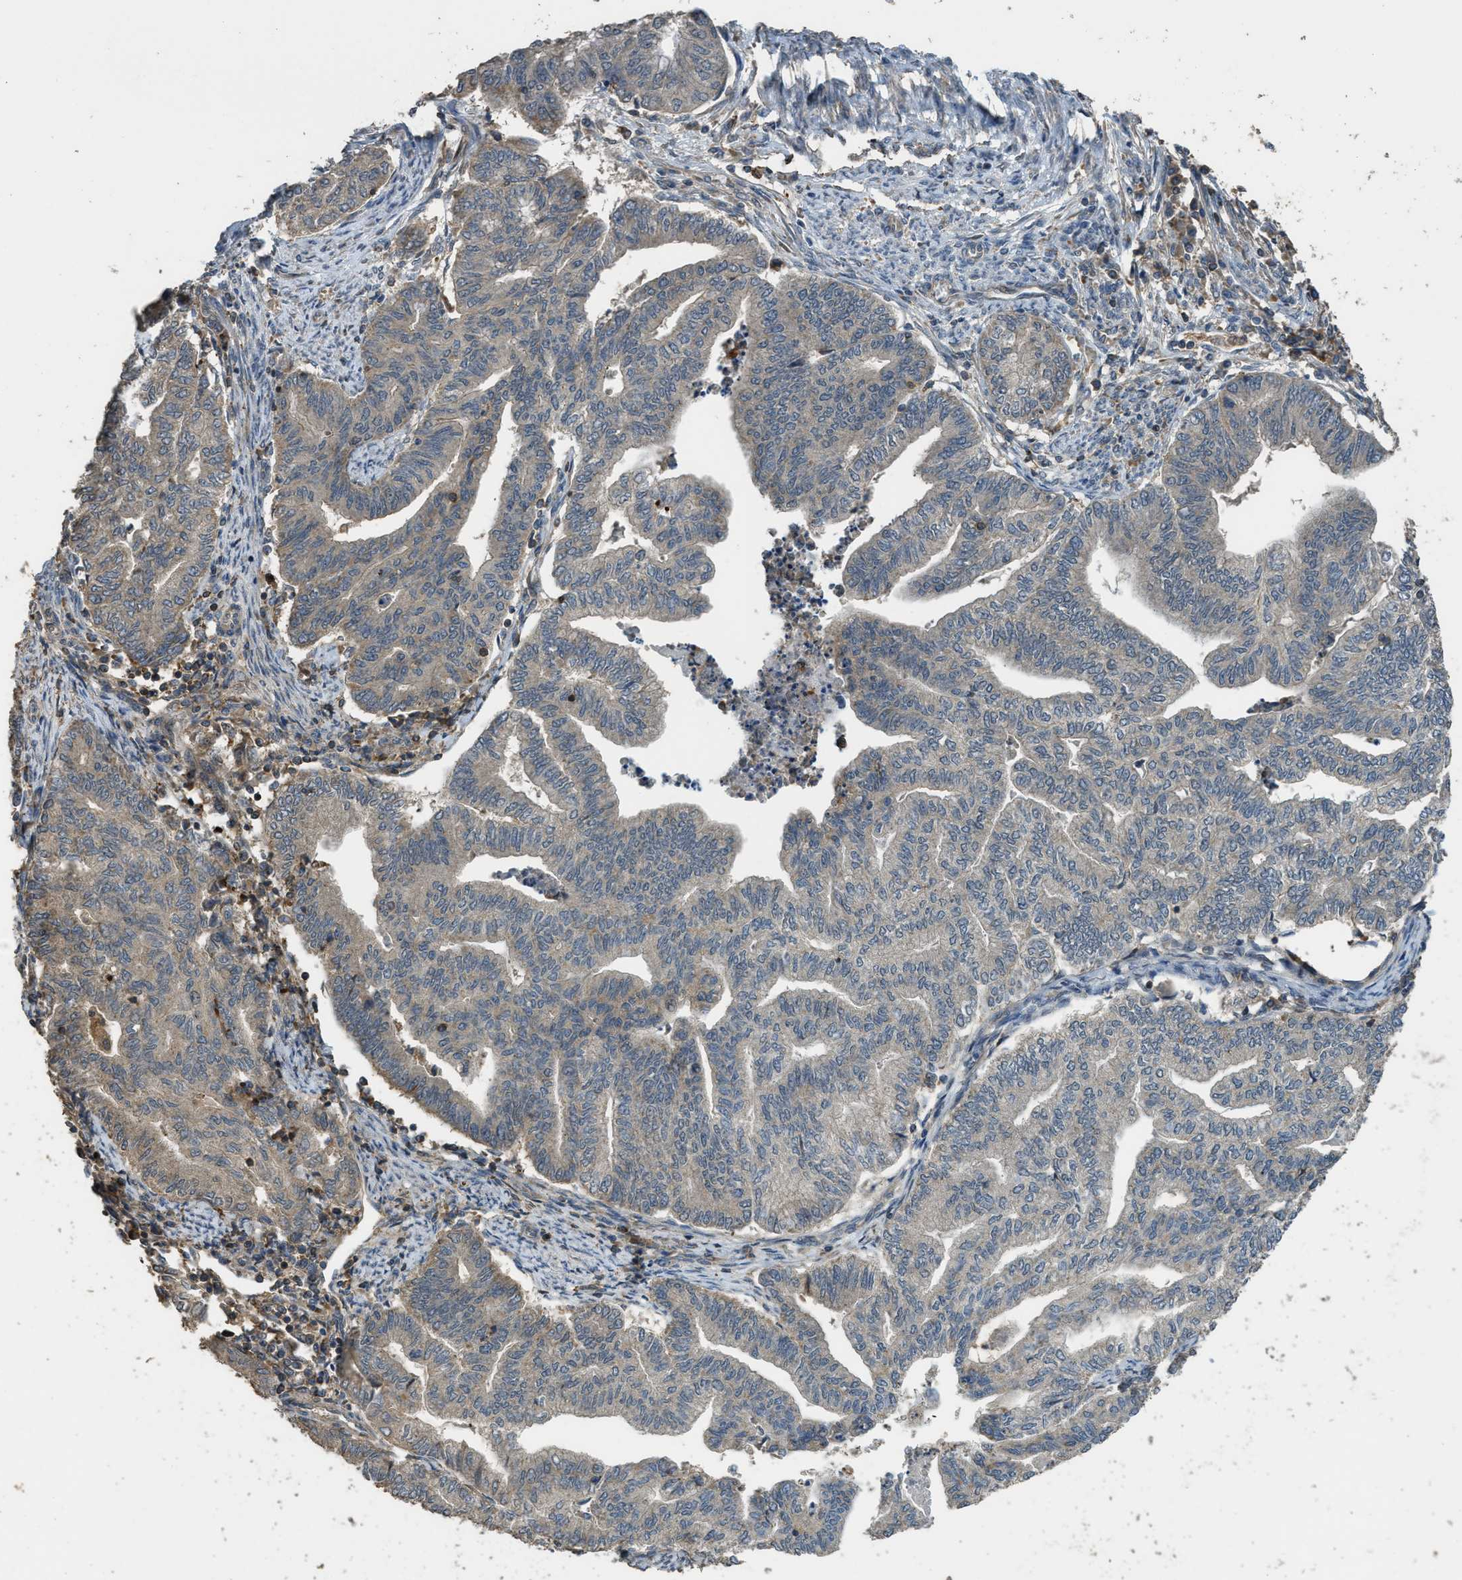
{"staining": {"intensity": "weak", "quantity": "25%-75%", "location": "cytoplasmic/membranous"}, "tissue": "endometrial cancer", "cell_type": "Tumor cells", "image_type": "cancer", "snomed": [{"axis": "morphology", "description": "Adenocarcinoma, NOS"}, {"axis": "topography", "description": "Endometrium"}], "caption": "The micrograph reveals a brown stain indicating the presence of a protein in the cytoplasmic/membranous of tumor cells in endometrial cancer (adenocarcinoma).", "gene": "PPP6R3", "patient": {"sex": "female", "age": 79}}